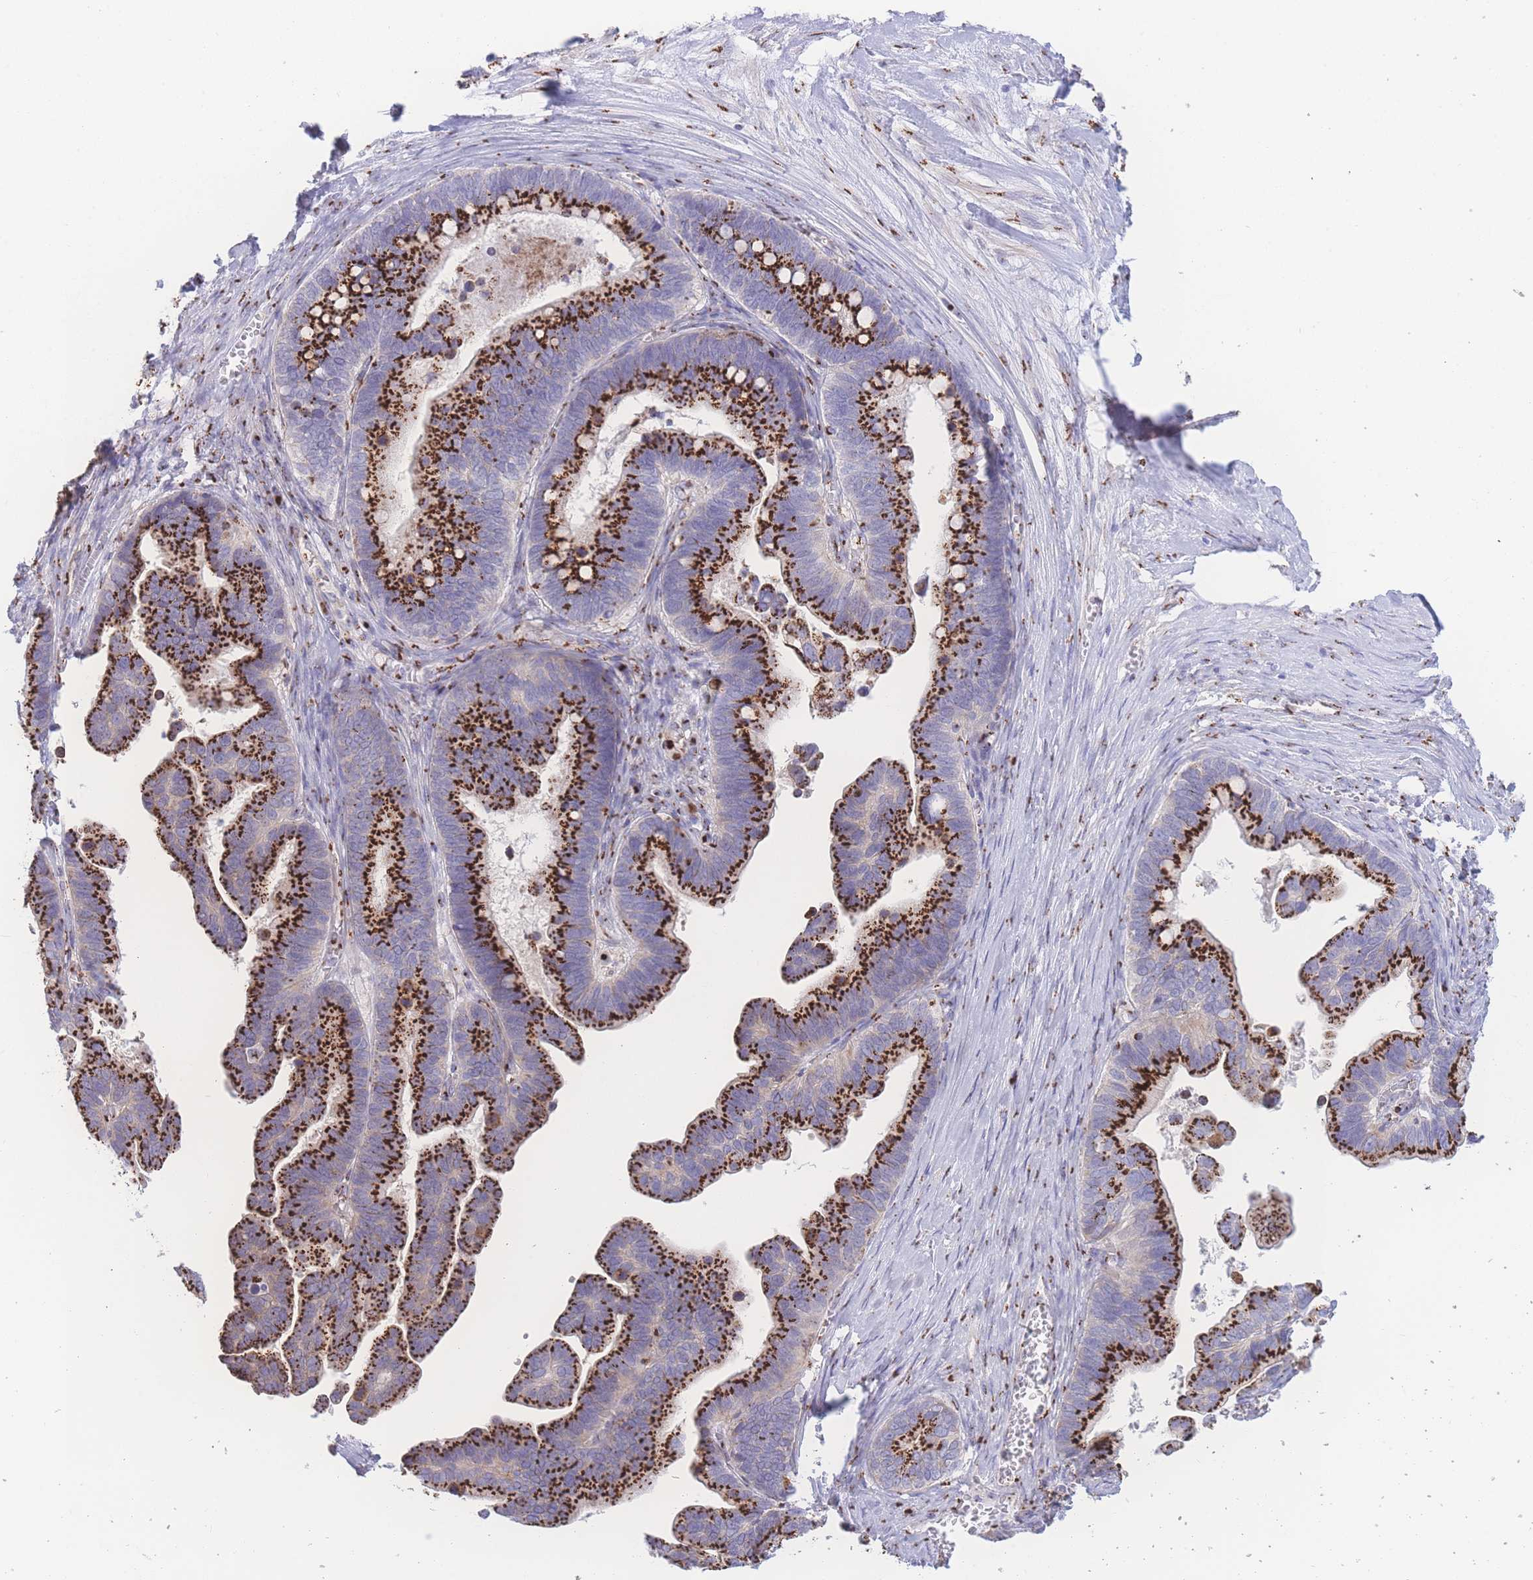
{"staining": {"intensity": "strong", "quantity": ">75%", "location": "cytoplasmic/membranous"}, "tissue": "ovarian cancer", "cell_type": "Tumor cells", "image_type": "cancer", "snomed": [{"axis": "morphology", "description": "Cystadenocarcinoma, serous, NOS"}, {"axis": "topography", "description": "Ovary"}], "caption": "Ovarian cancer stained with a protein marker shows strong staining in tumor cells.", "gene": "GOLM2", "patient": {"sex": "female", "age": 56}}